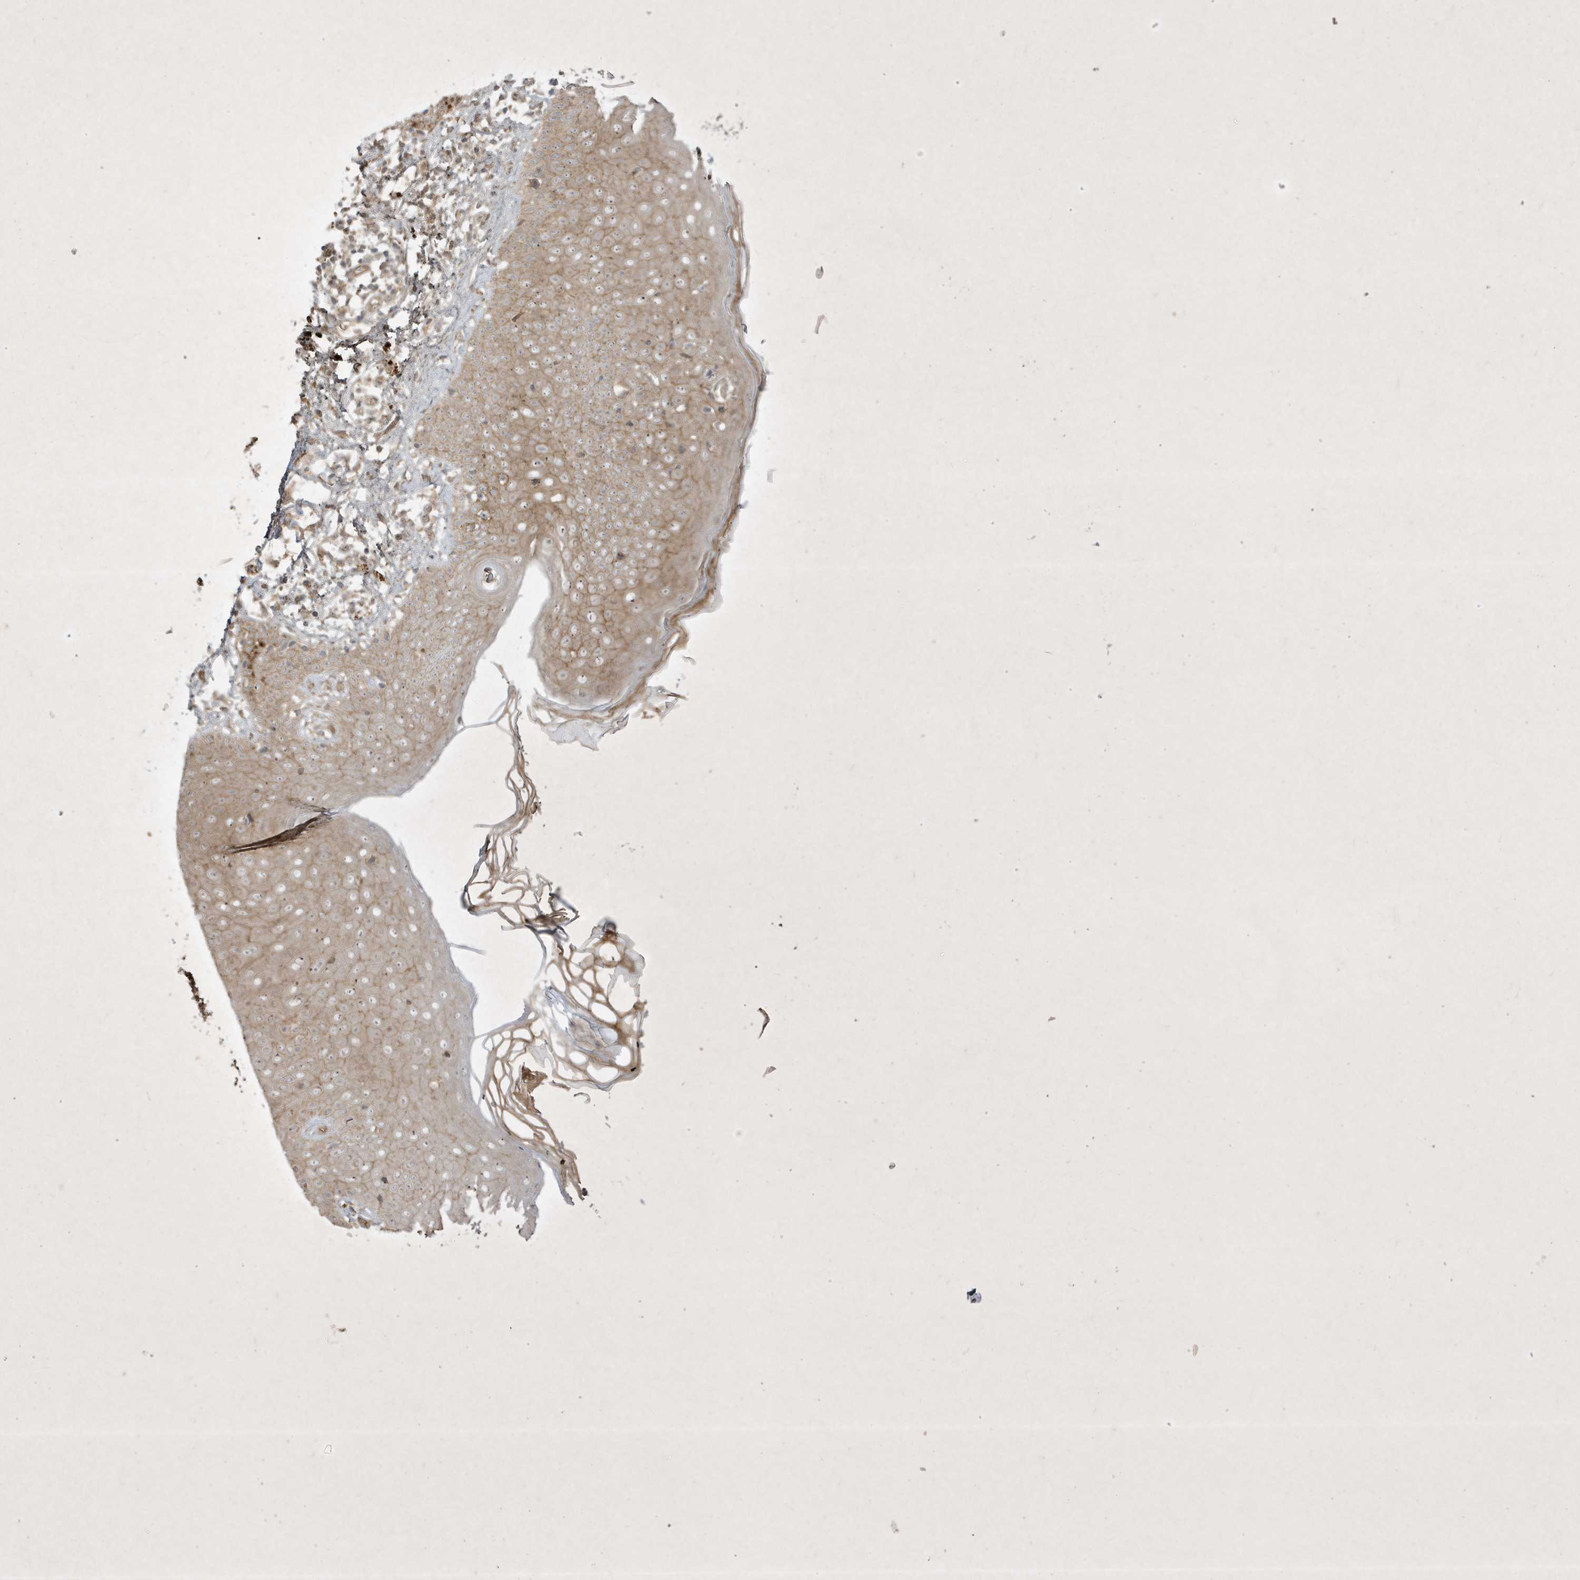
{"staining": {"intensity": "weak", "quantity": ">75%", "location": "cytoplasmic/membranous"}, "tissue": "skin", "cell_type": "Fibroblasts", "image_type": "normal", "snomed": [{"axis": "morphology", "description": "Normal tissue, NOS"}, {"axis": "topography", "description": "Skin"}], "caption": "Skin stained with immunohistochemistry (IHC) reveals weak cytoplasmic/membranous expression in about >75% of fibroblasts.", "gene": "FAM83C", "patient": {"sex": "male", "age": 52}}